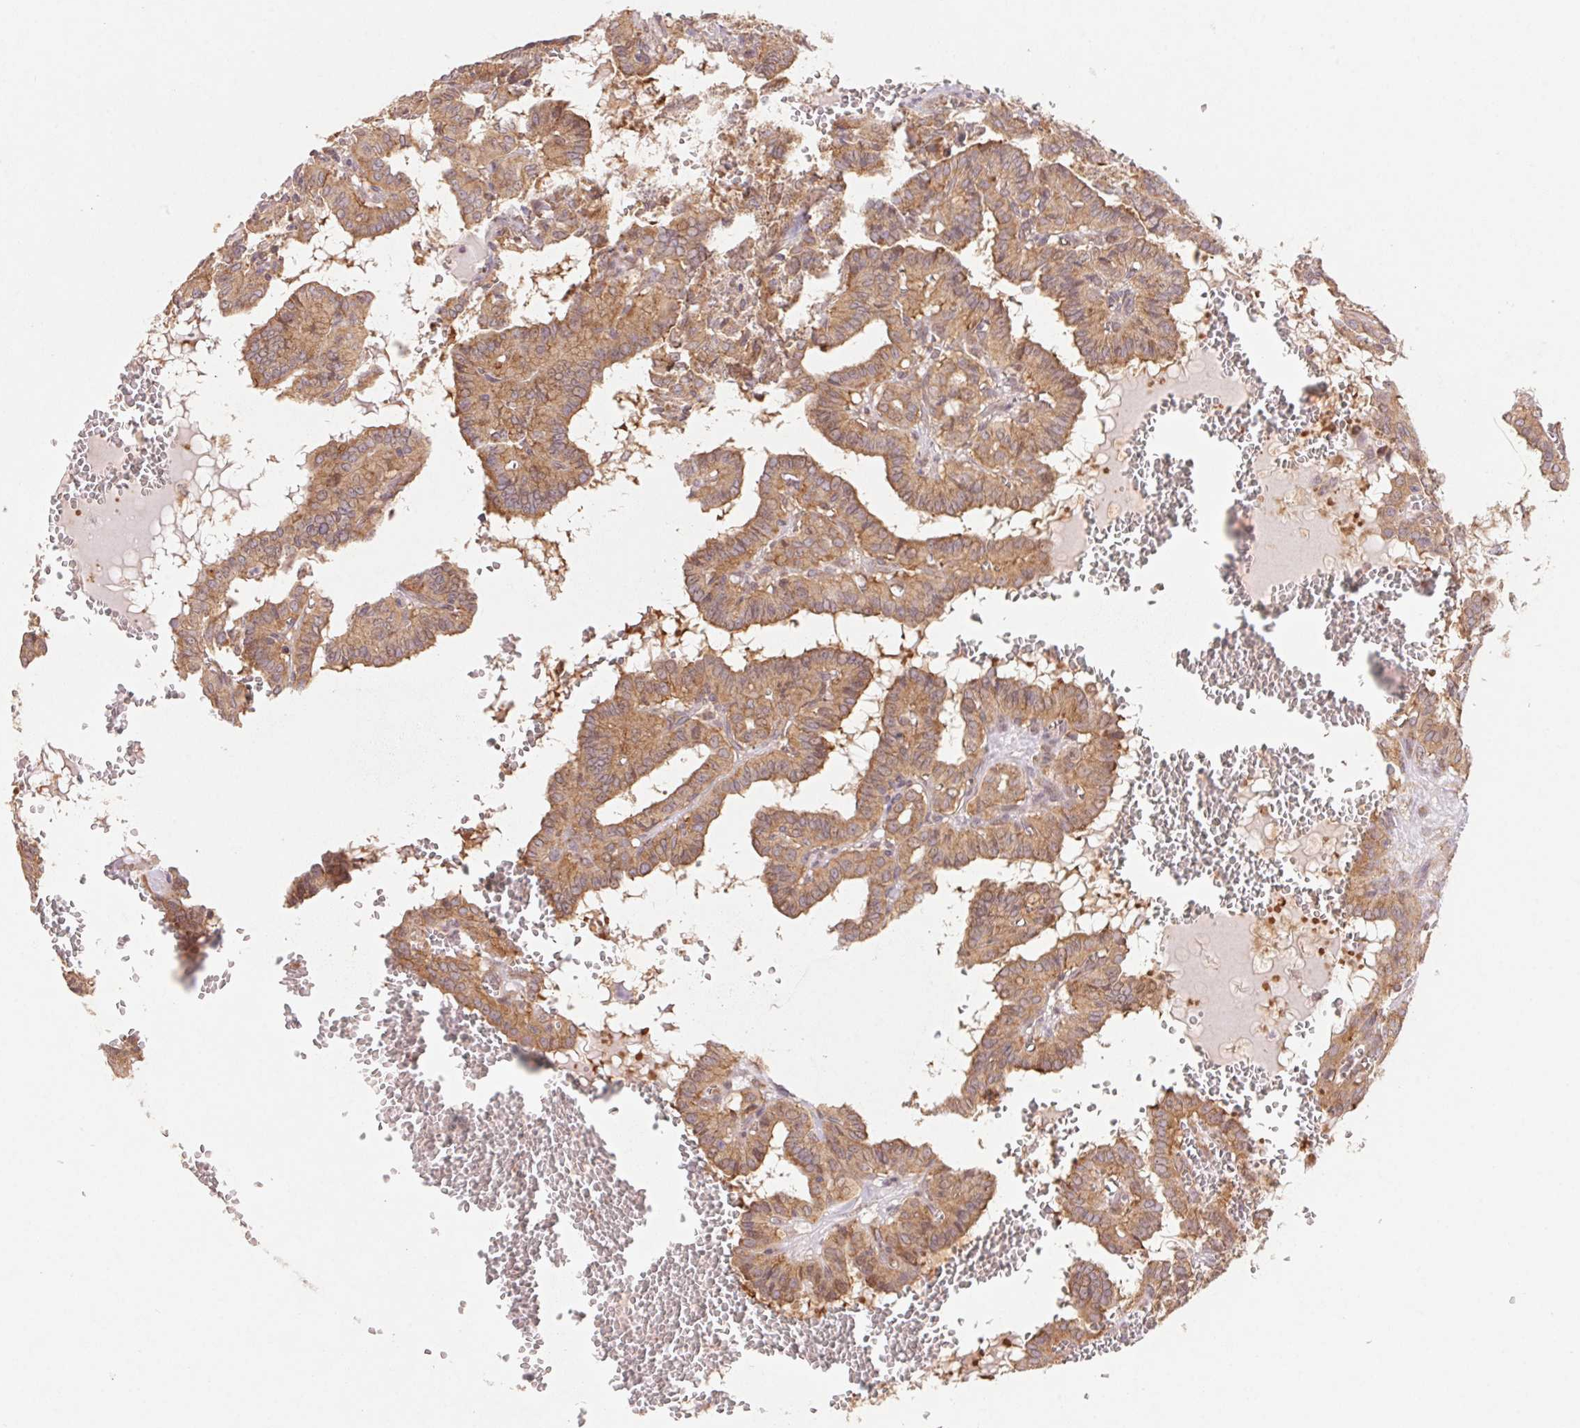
{"staining": {"intensity": "moderate", "quantity": ">75%", "location": "cytoplasmic/membranous"}, "tissue": "thyroid cancer", "cell_type": "Tumor cells", "image_type": "cancer", "snomed": [{"axis": "morphology", "description": "Papillary adenocarcinoma, NOS"}, {"axis": "topography", "description": "Thyroid gland"}], "caption": "Tumor cells demonstrate medium levels of moderate cytoplasmic/membranous expression in about >75% of cells in thyroid cancer (papillary adenocarcinoma).", "gene": "RPL27A", "patient": {"sex": "female", "age": 21}}